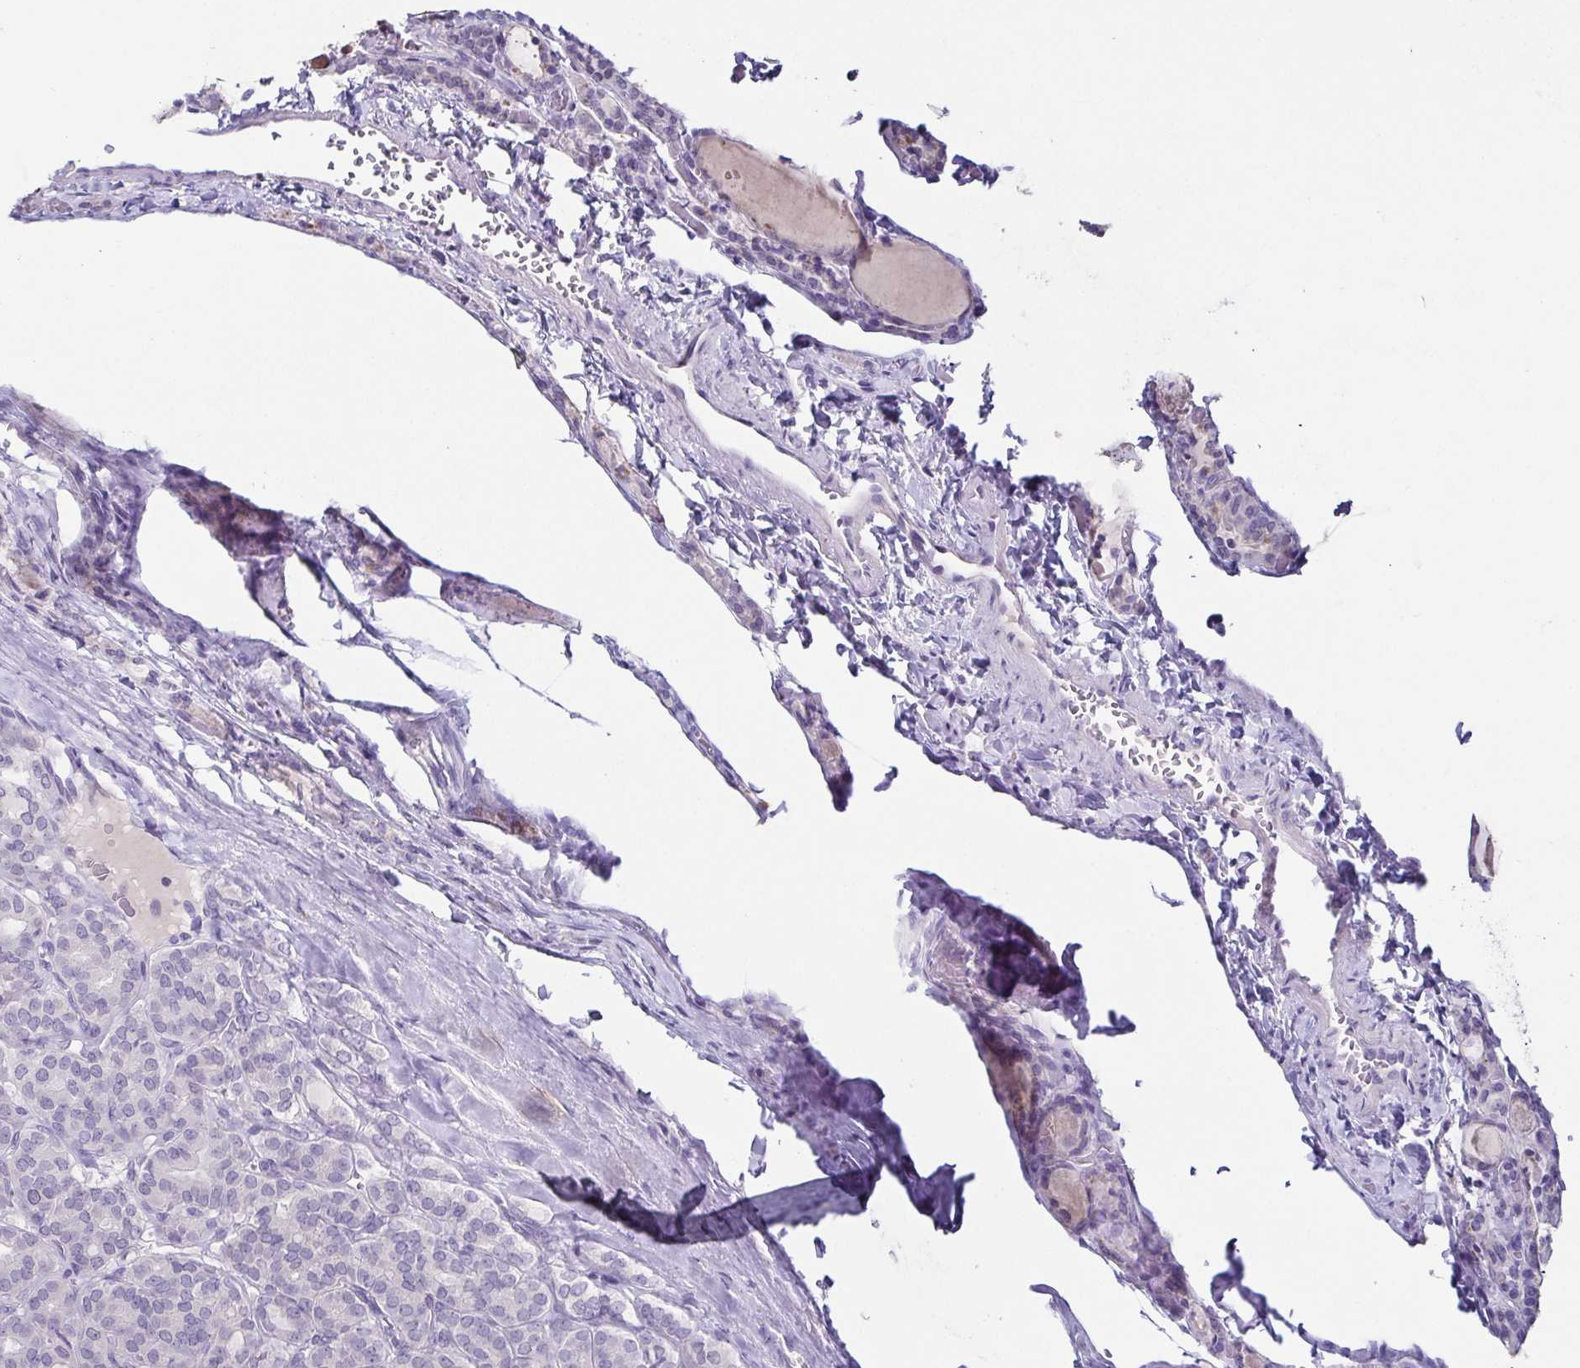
{"staining": {"intensity": "negative", "quantity": "none", "location": "none"}, "tissue": "thyroid cancer", "cell_type": "Tumor cells", "image_type": "cancer", "snomed": [{"axis": "morphology", "description": "Normal tissue, NOS"}, {"axis": "morphology", "description": "Follicular adenoma carcinoma, NOS"}, {"axis": "topography", "description": "Thyroid gland"}], "caption": "Immunohistochemistry image of neoplastic tissue: human thyroid cancer stained with DAB (3,3'-diaminobenzidine) reveals no significant protein positivity in tumor cells.", "gene": "TP73", "patient": {"sex": "female", "age": 31}}